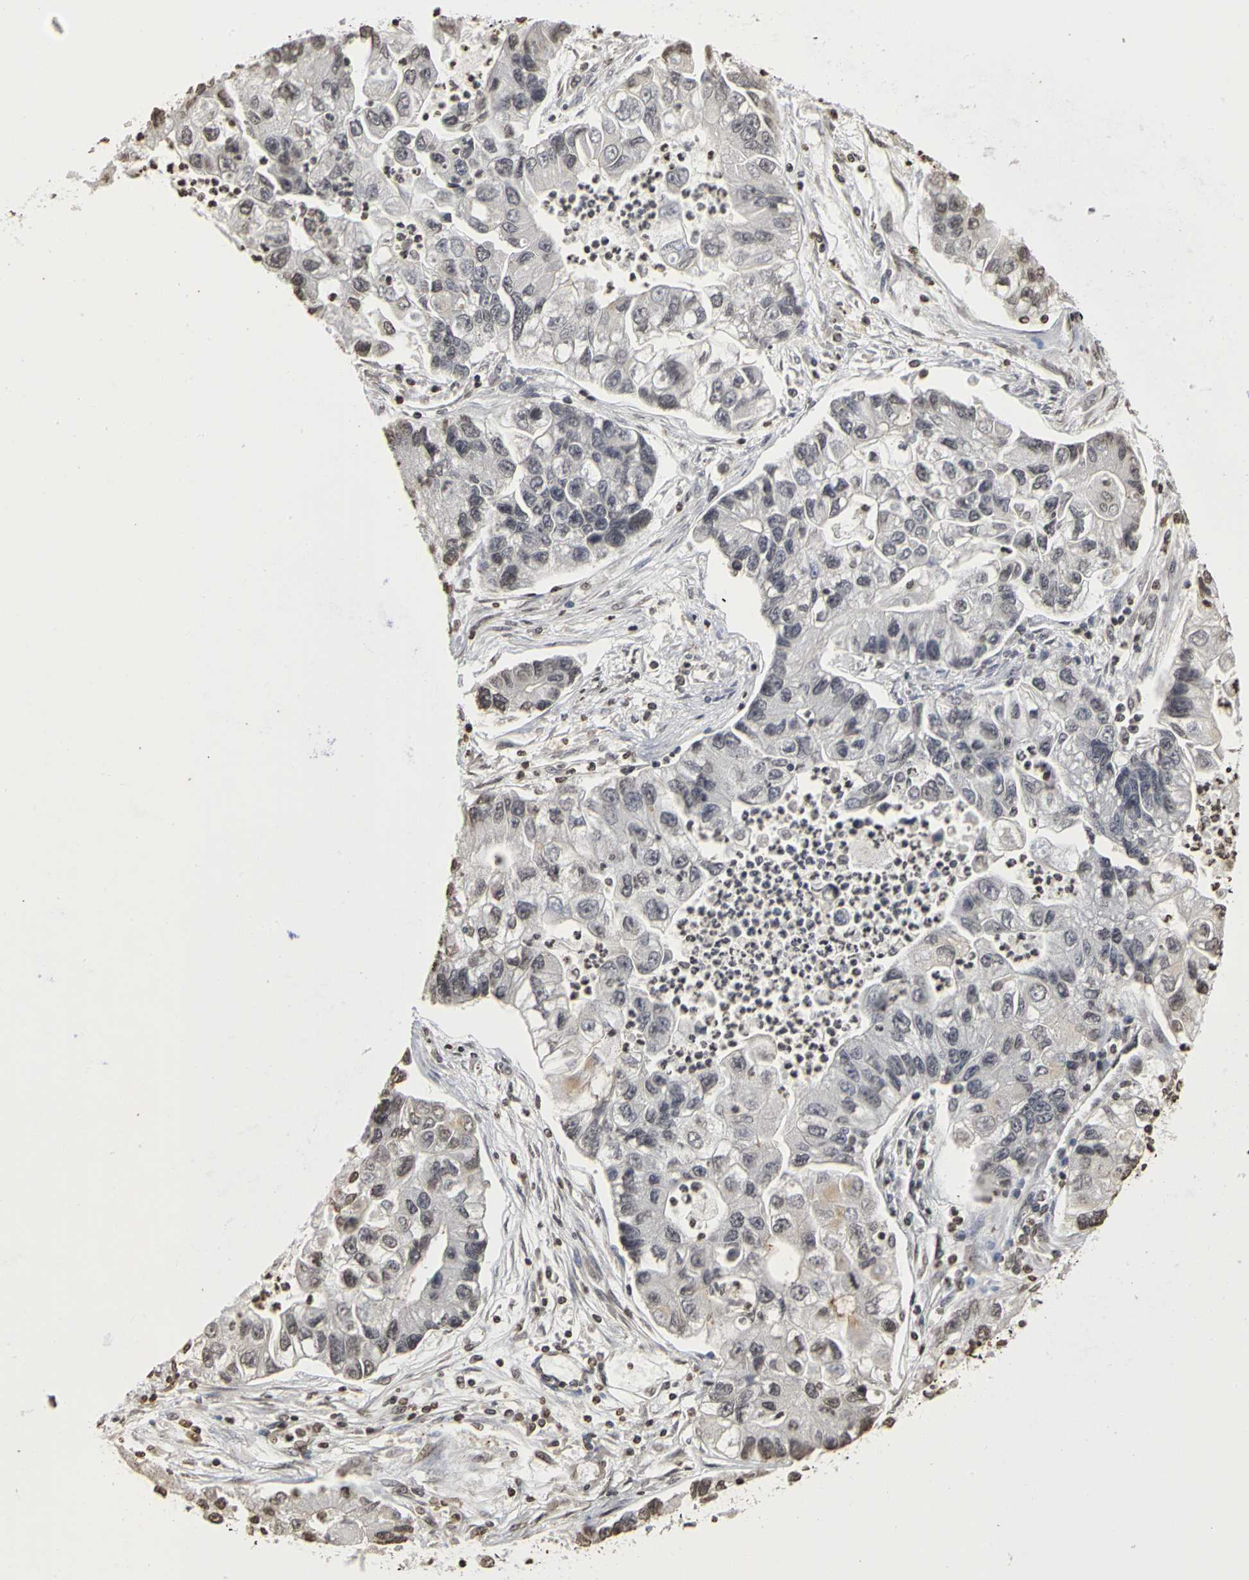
{"staining": {"intensity": "weak", "quantity": "<25%", "location": "nuclear"}, "tissue": "lung cancer", "cell_type": "Tumor cells", "image_type": "cancer", "snomed": [{"axis": "morphology", "description": "Adenocarcinoma, NOS"}, {"axis": "topography", "description": "Lung"}], "caption": "The image demonstrates no significant expression in tumor cells of lung adenocarcinoma. (Stains: DAB immunohistochemistry with hematoxylin counter stain, Microscopy: brightfield microscopy at high magnification).", "gene": "ERCC2", "patient": {"sex": "female", "age": 51}}